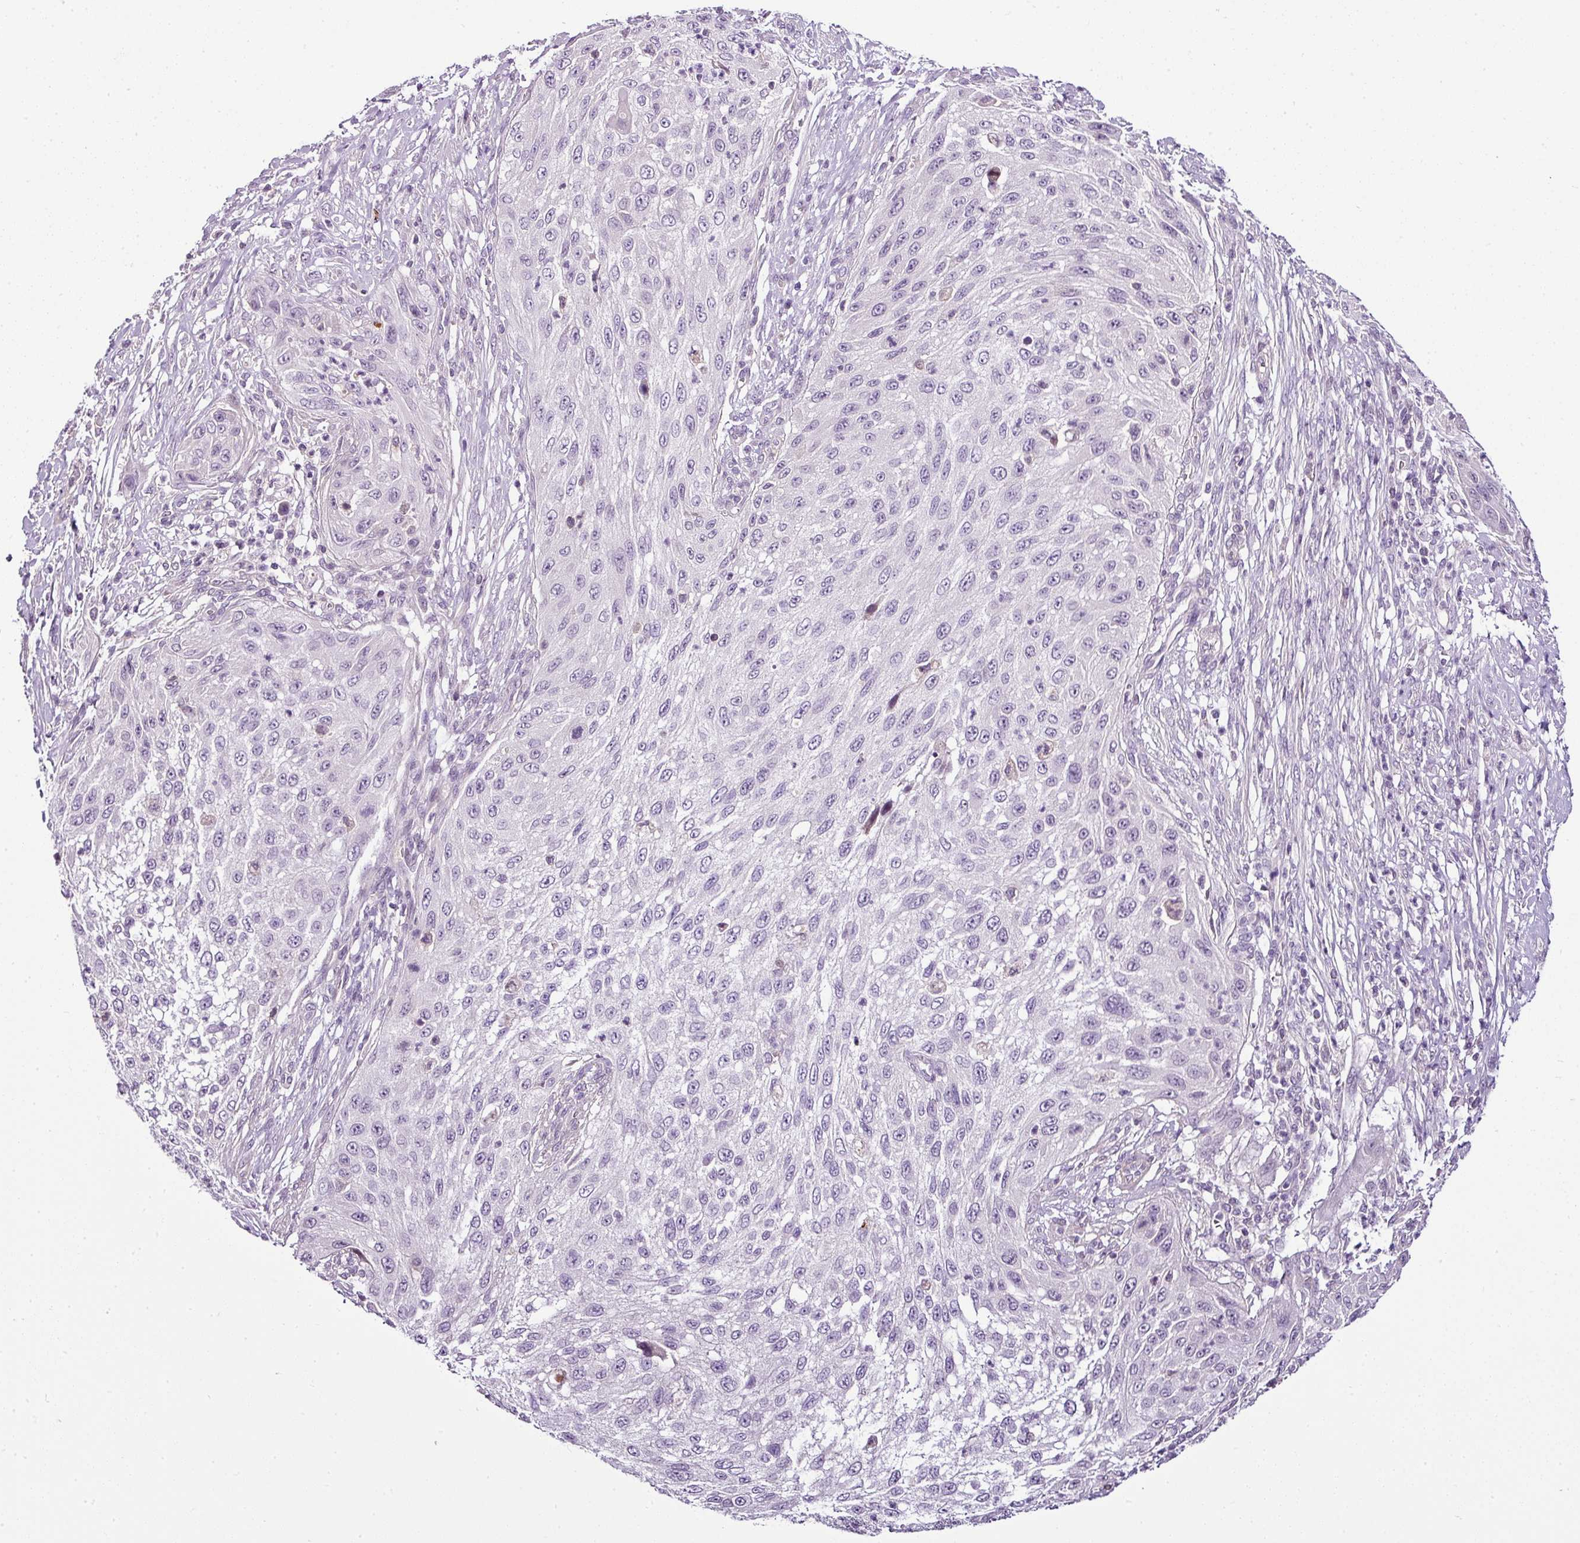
{"staining": {"intensity": "negative", "quantity": "none", "location": "none"}, "tissue": "cervical cancer", "cell_type": "Tumor cells", "image_type": "cancer", "snomed": [{"axis": "morphology", "description": "Squamous cell carcinoma, NOS"}, {"axis": "topography", "description": "Cervix"}], "caption": "DAB (3,3'-diaminobenzidine) immunohistochemical staining of cervical squamous cell carcinoma demonstrates no significant expression in tumor cells.", "gene": "TEX30", "patient": {"sex": "female", "age": 42}}